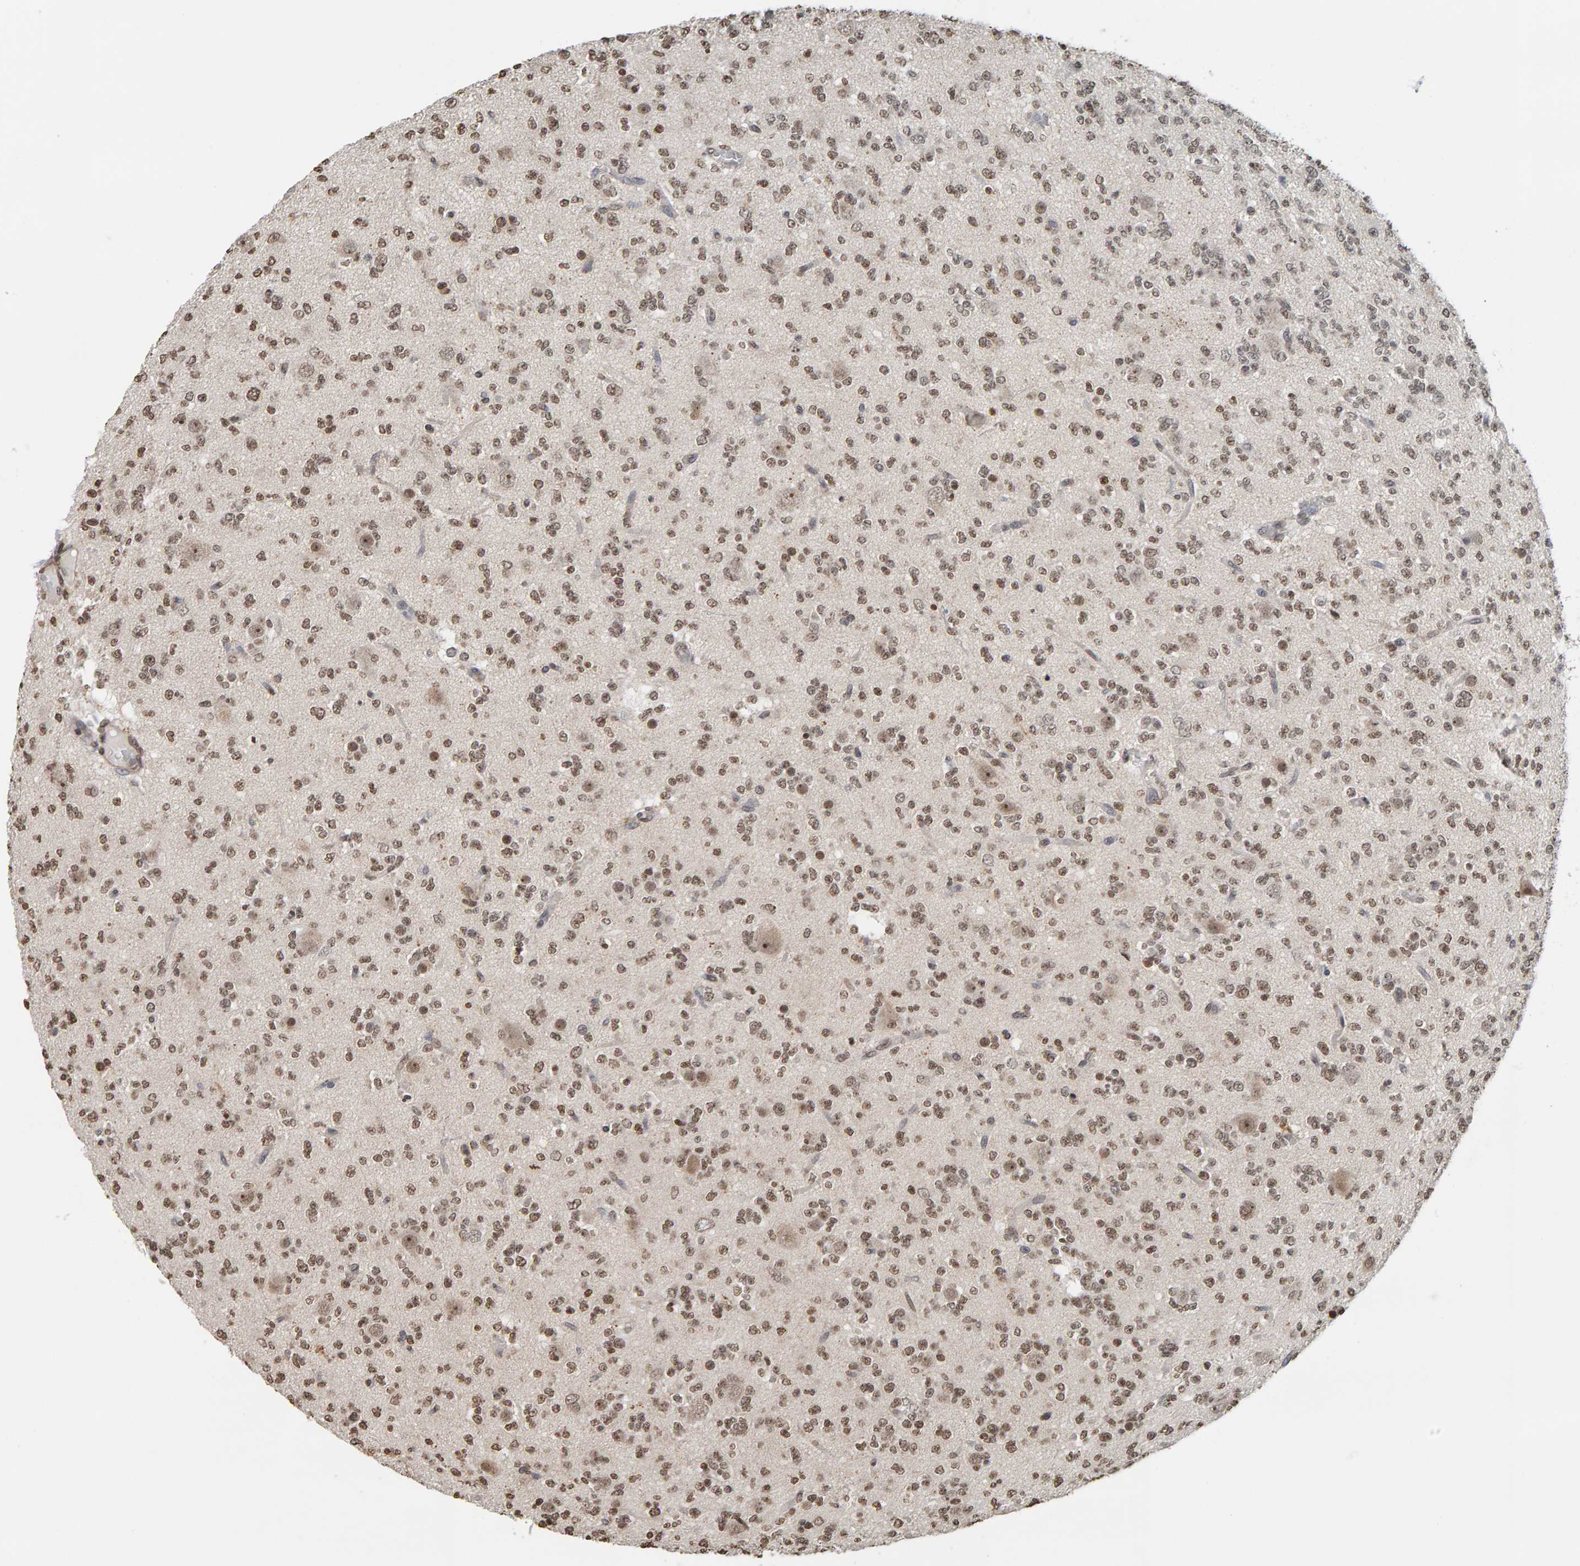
{"staining": {"intensity": "moderate", "quantity": "25%-75%", "location": "nuclear"}, "tissue": "glioma", "cell_type": "Tumor cells", "image_type": "cancer", "snomed": [{"axis": "morphology", "description": "Glioma, malignant, Low grade"}, {"axis": "topography", "description": "Brain"}], "caption": "Immunohistochemical staining of glioma displays medium levels of moderate nuclear expression in approximately 25%-75% of tumor cells. The staining is performed using DAB brown chromogen to label protein expression. The nuclei are counter-stained blue using hematoxylin.", "gene": "AFF4", "patient": {"sex": "male", "age": 38}}